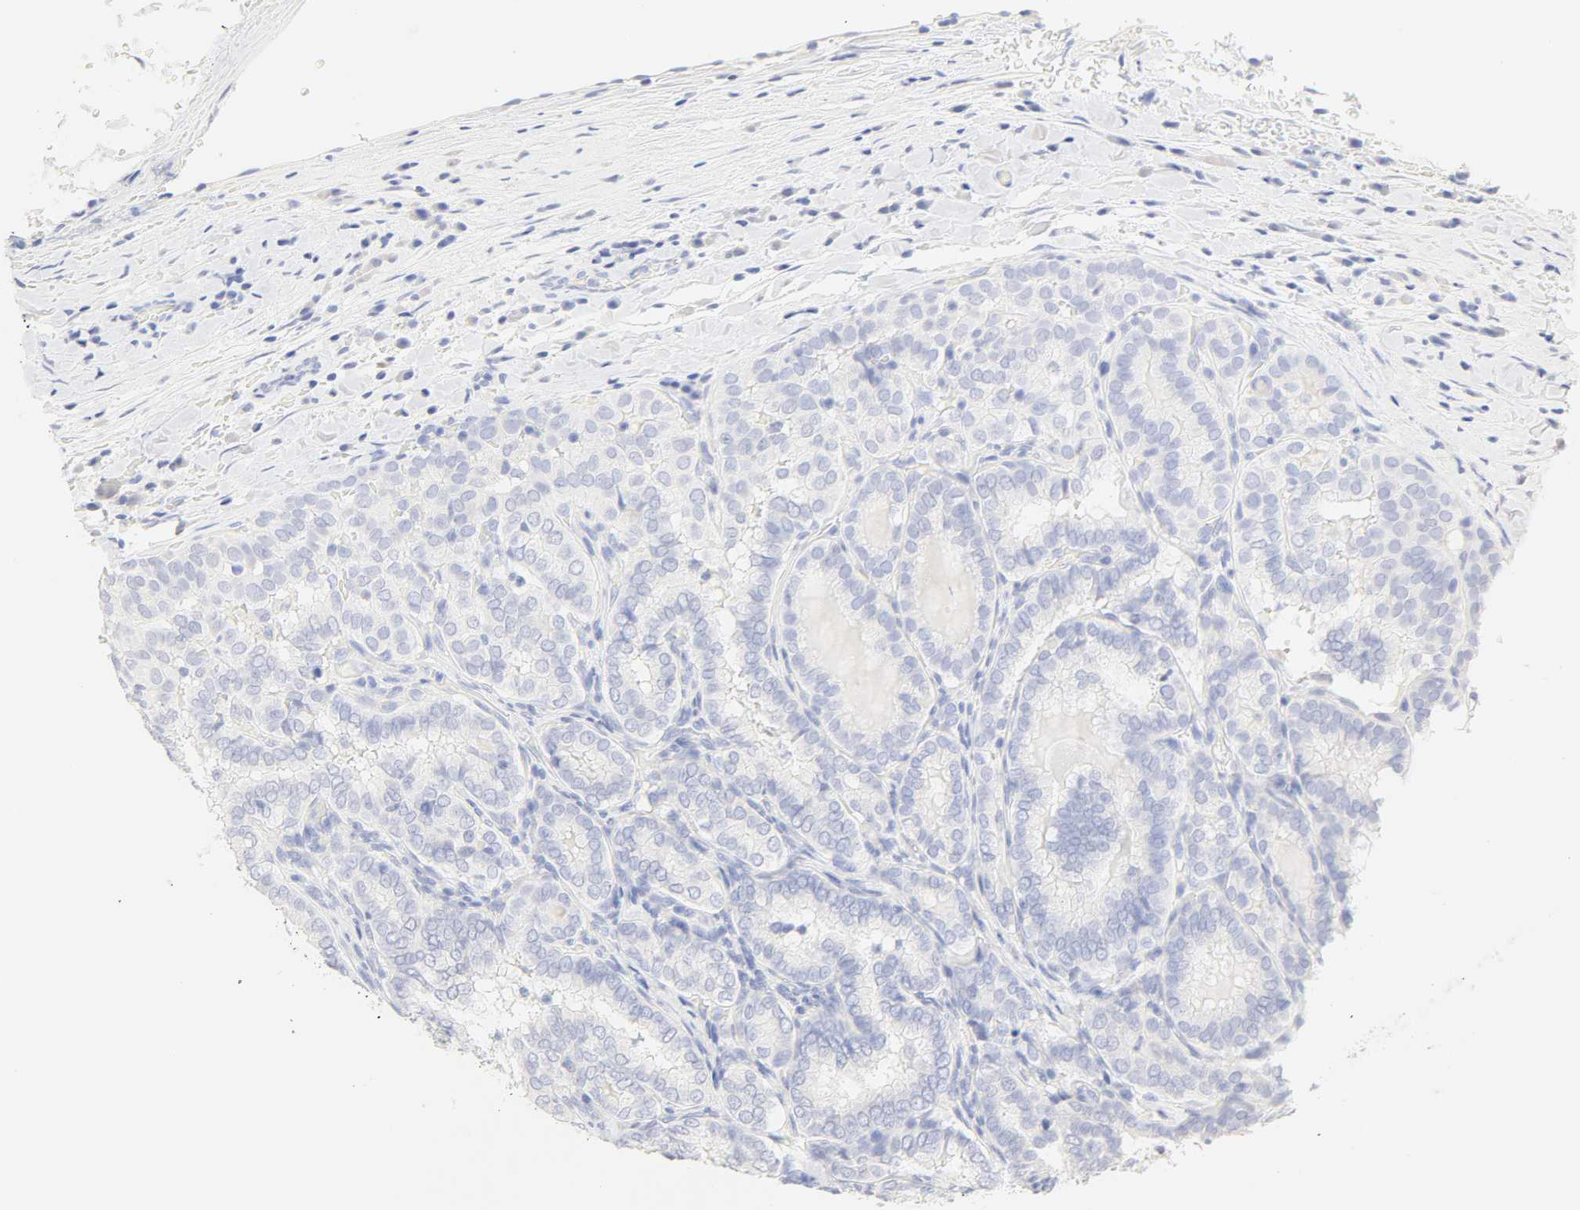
{"staining": {"intensity": "negative", "quantity": "none", "location": "none"}, "tissue": "thyroid cancer", "cell_type": "Tumor cells", "image_type": "cancer", "snomed": [{"axis": "morphology", "description": "Papillary adenocarcinoma, NOS"}, {"axis": "topography", "description": "Thyroid gland"}], "caption": "Tumor cells are negative for protein expression in human thyroid cancer (papillary adenocarcinoma).", "gene": "SLCO1B3", "patient": {"sex": "female", "age": 30}}